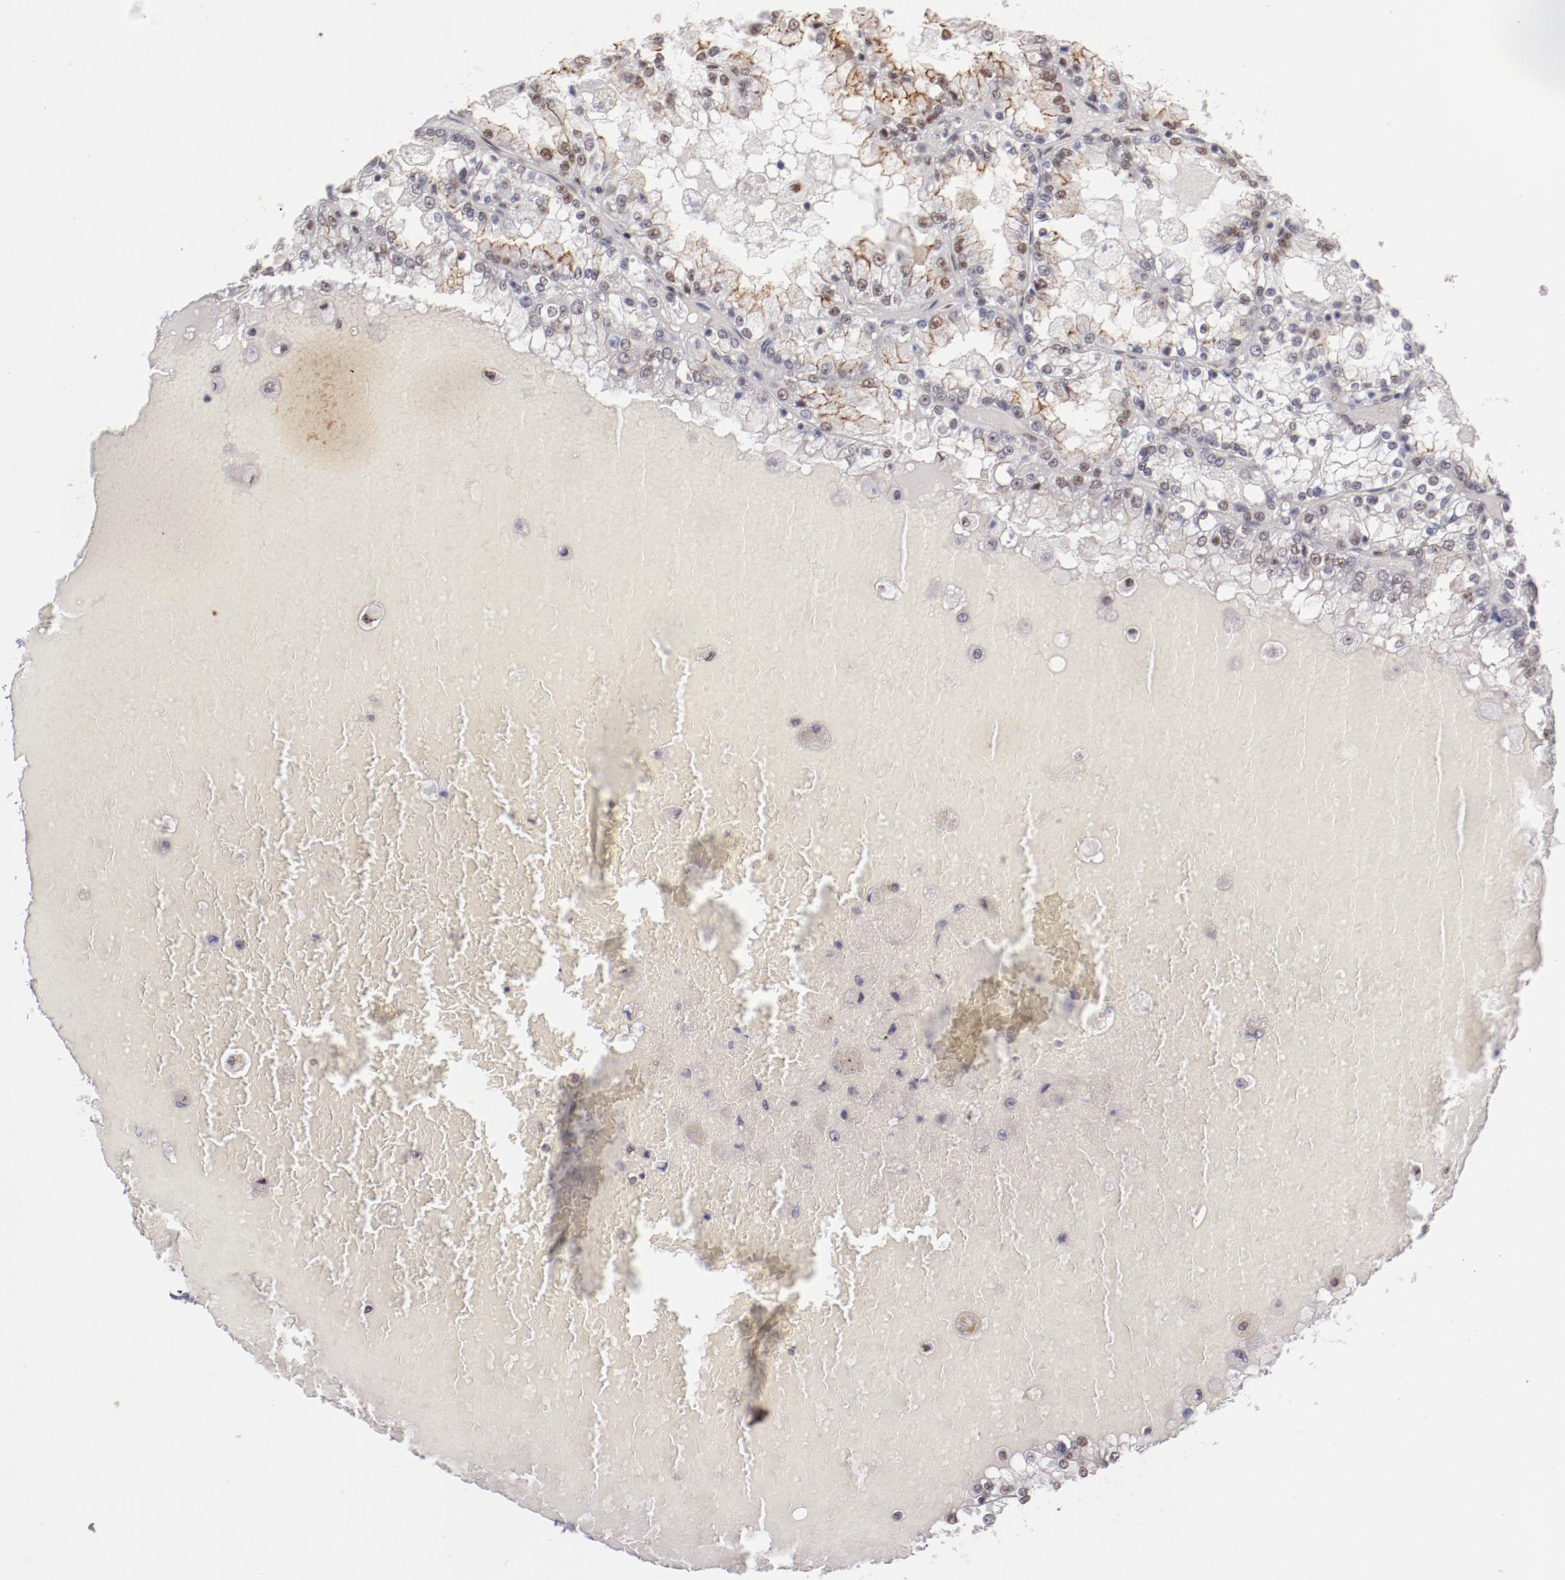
{"staining": {"intensity": "moderate", "quantity": "<25%", "location": "nuclear"}, "tissue": "renal cancer", "cell_type": "Tumor cells", "image_type": "cancer", "snomed": [{"axis": "morphology", "description": "Adenocarcinoma, NOS"}, {"axis": "topography", "description": "Kidney"}], "caption": "Protein staining of renal cancer (adenocarcinoma) tissue demonstrates moderate nuclear positivity in approximately <25% of tumor cells.", "gene": "TFAP4", "patient": {"sex": "female", "age": 56}}